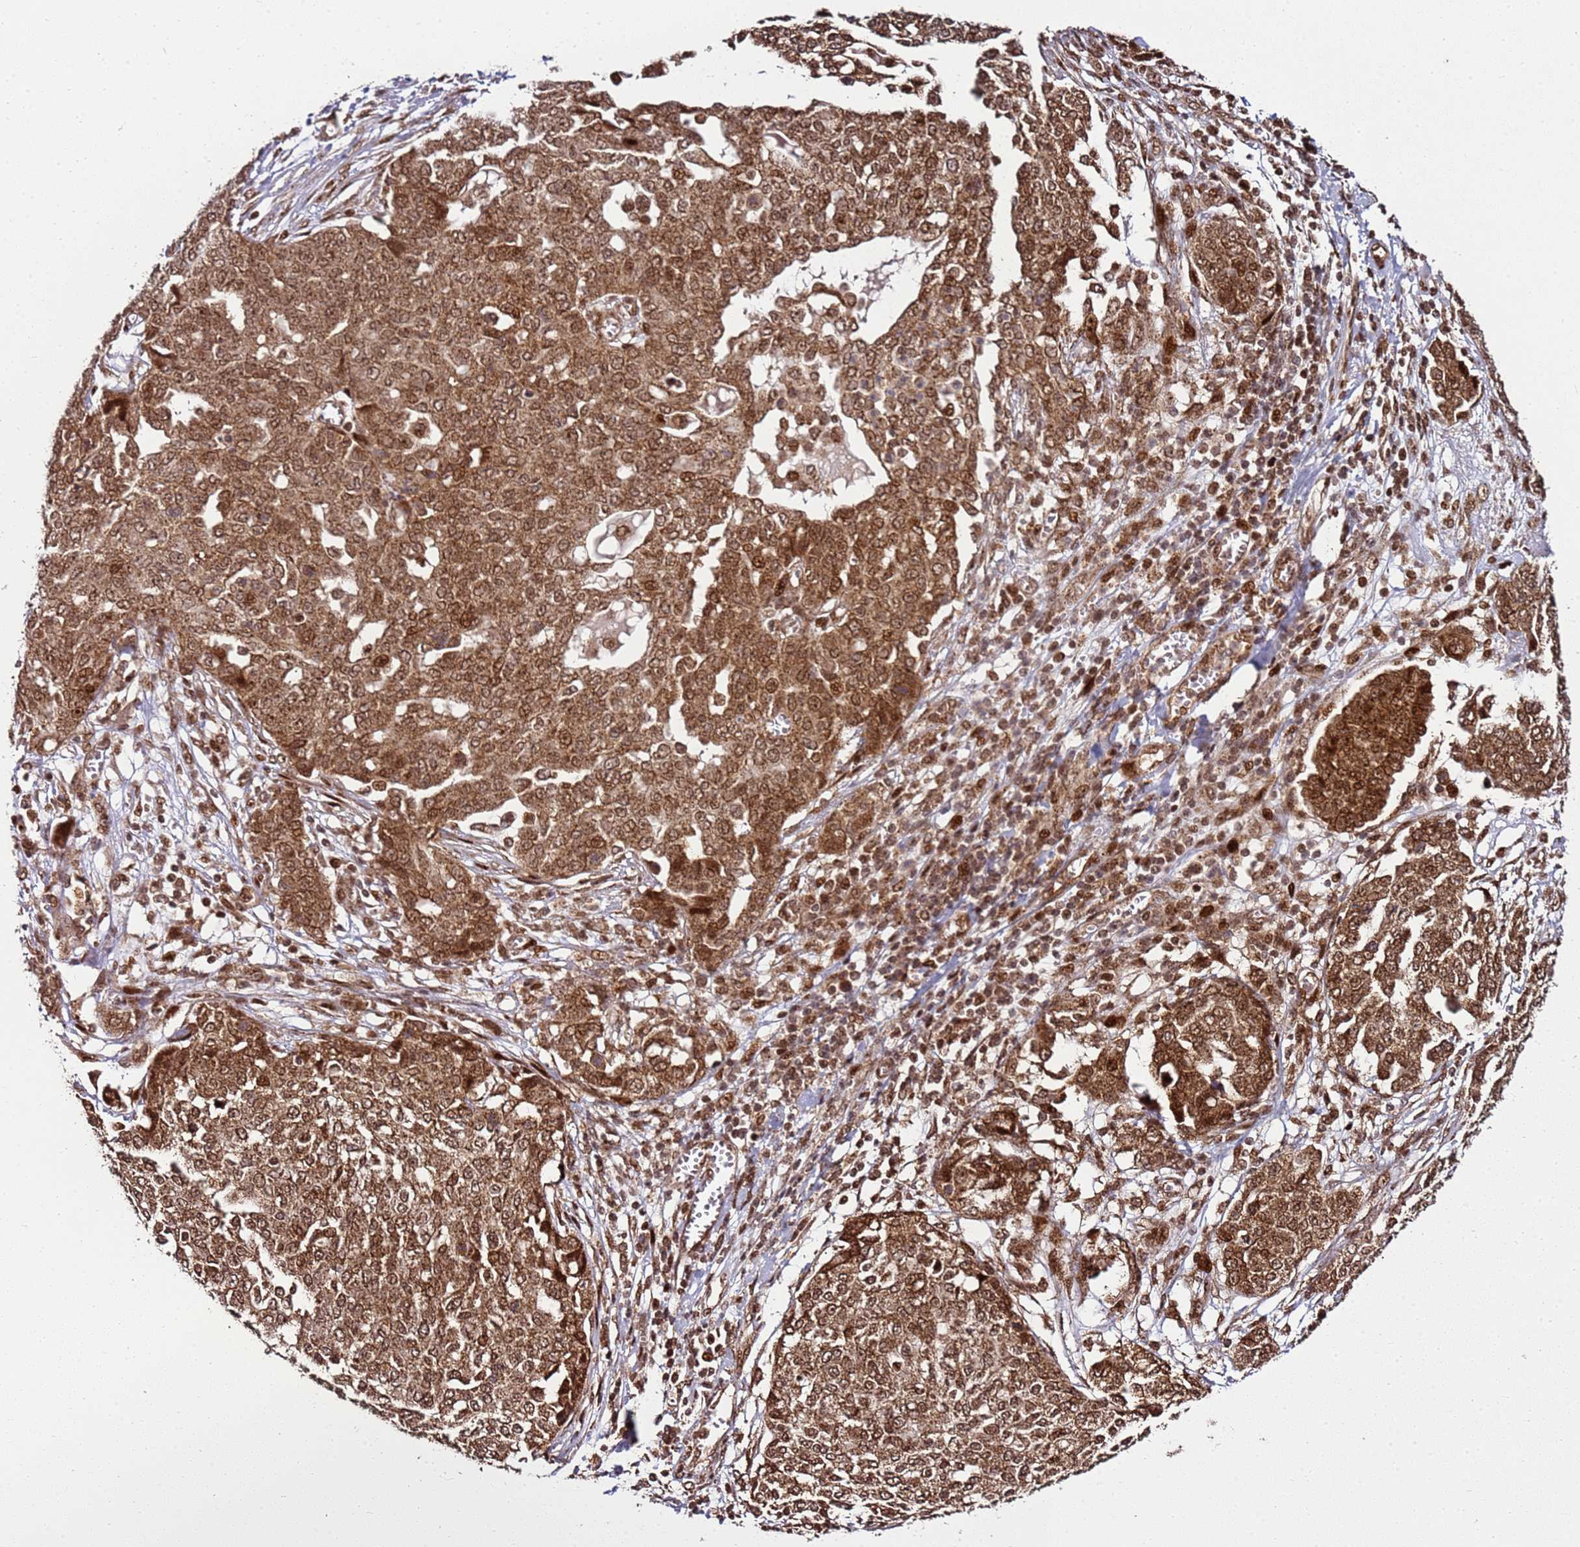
{"staining": {"intensity": "moderate", "quantity": ">75%", "location": "cytoplasmic/membranous,nuclear"}, "tissue": "ovarian cancer", "cell_type": "Tumor cells", "image_type": "cancer", "snomed": [{"axis": "morphology", "description": "Cystadenocarcinoma, serous, NOS"}, {"axis": "topography", "description": "Soft tissue"}, {"axis": "topography", "description": "Ovary"}], "caption": "Protein expression analysis of ovarian cancer (serous cystadenocarcinoma) displays moderate cytoplasmic/membranous and nuclear staining in approximately >75% of tumor cells.", "gene": "PEX14", "patient": {"sex": "female", "age": 57}}